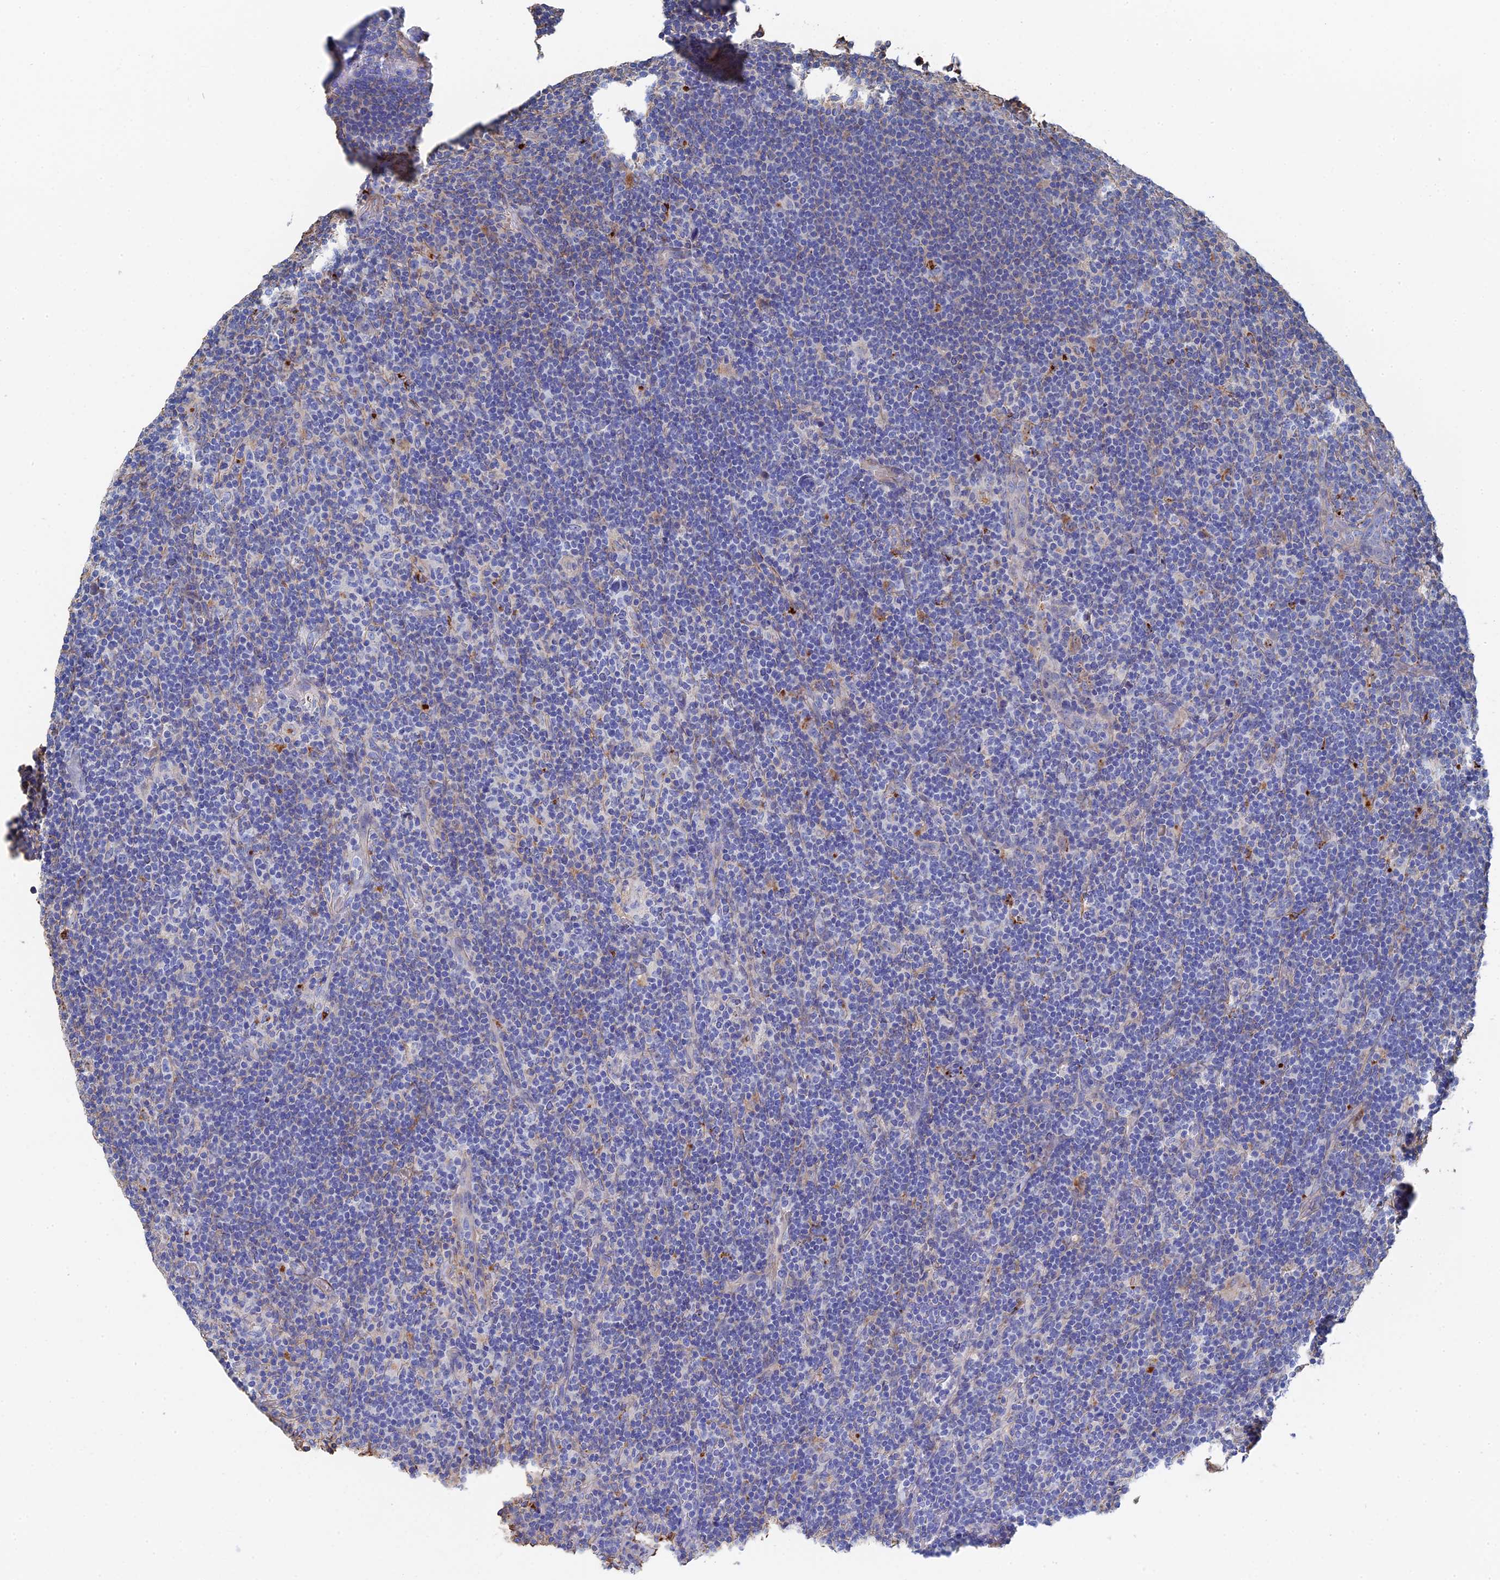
{"staining": {"intensity": "negative", "quantity": "none", "location": "none"}, "tissue": "lymphoma", "cell_type": "Tumor cells", "image_type": "cancer", "snomed": [{"axis": "morphology", "description": "Hodgkin's disease, NOS"}, {"axis": "topography", "description": "Lymph node"}], "caption": "Lymphoma stained for a protein using IHC demonstrates no staining tumor cells.", "gene": "STRA6", "patient": {"sex": "female", "age": 57}}